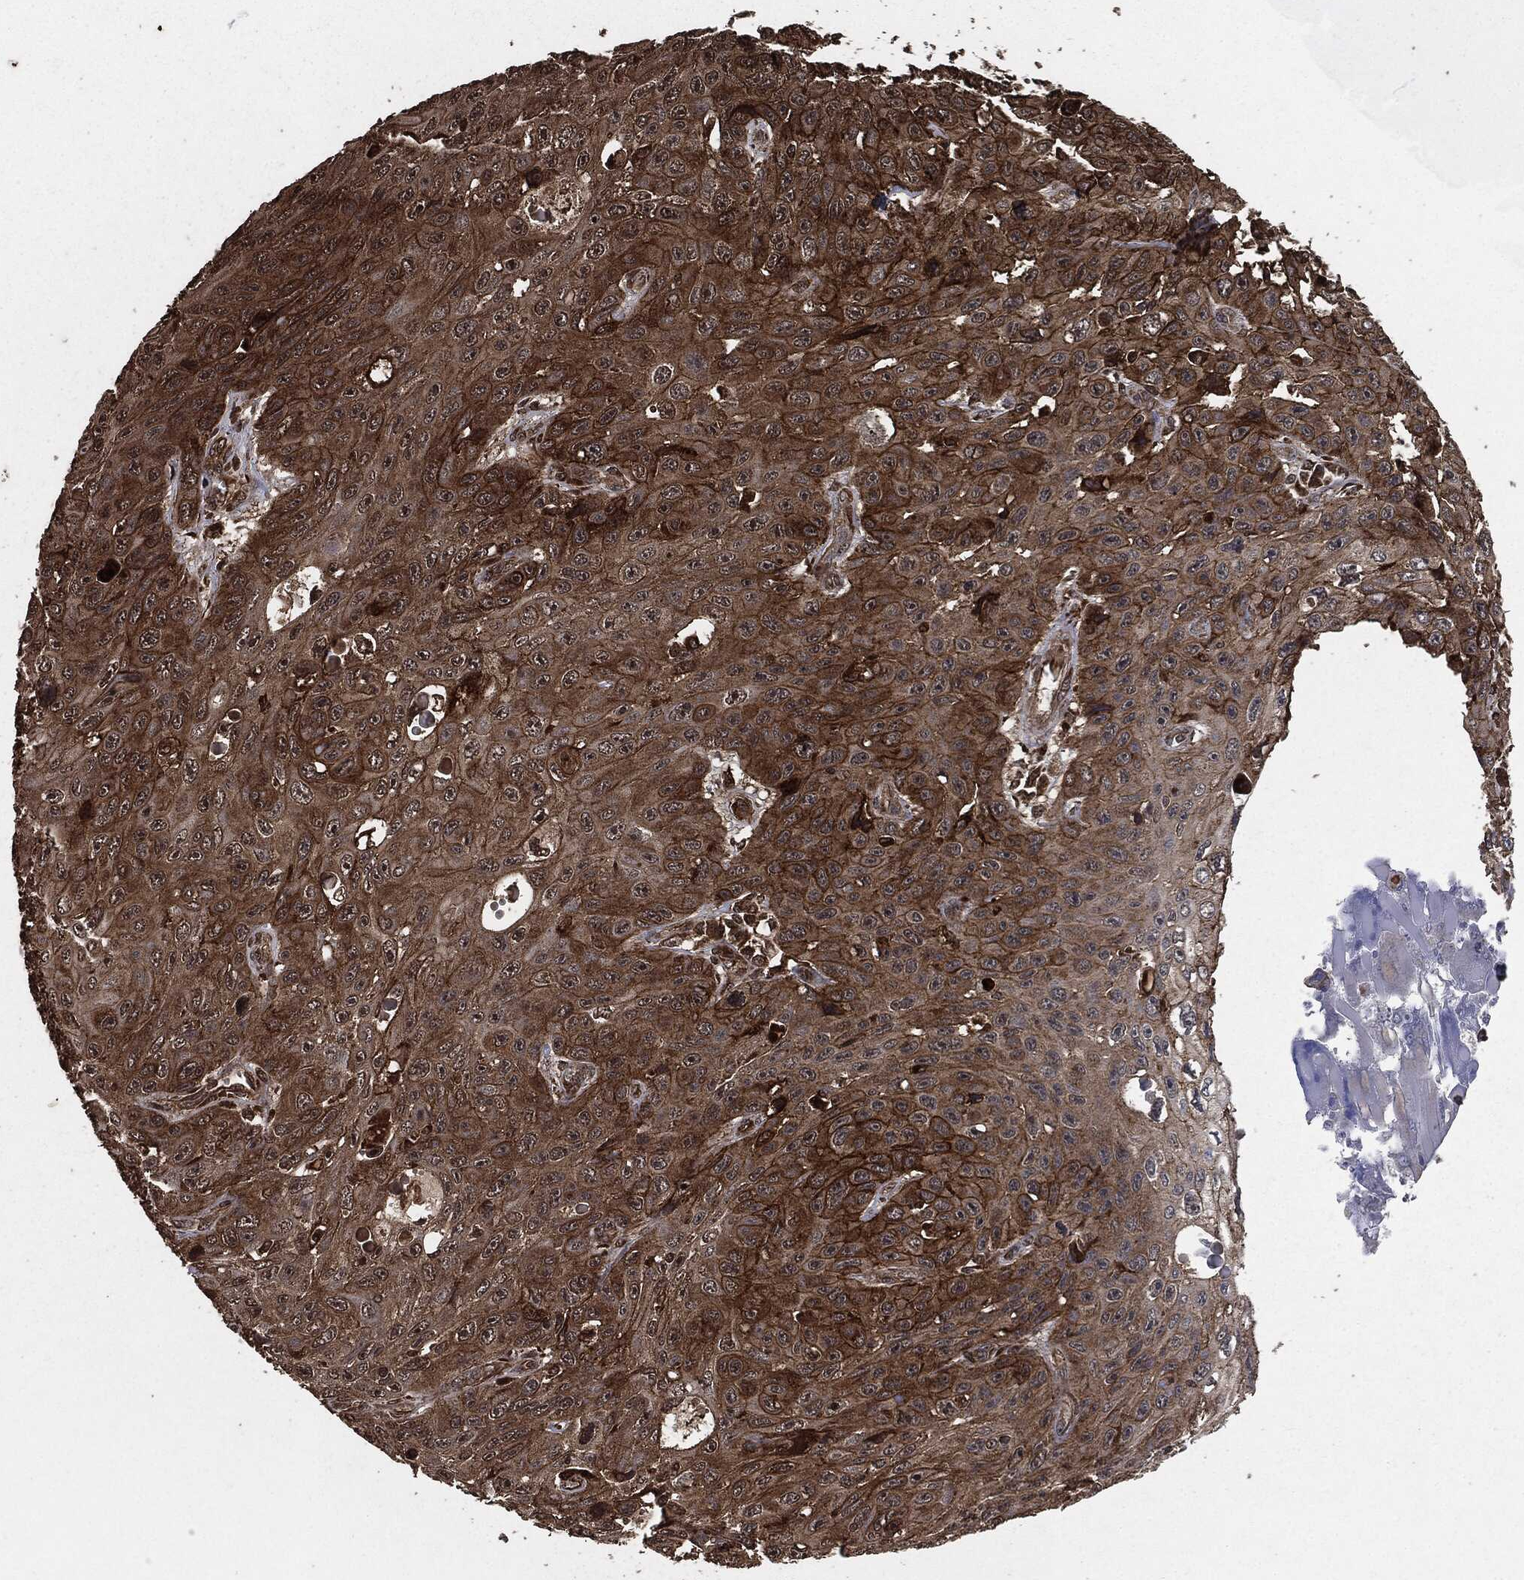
{"staining": {"intensity": "strong", "quantity": "<25%", "location": "cytoplasmic/membranous"}, "tissue": "skin cancer", "cell_type": "Tumor cells", "image_type": "cancer", "snomed": [{"axis": "morphology", "description": "Squamous cell carcinoma, NOS"}, {"axis": "topography", "description": "Skin"}], "caption": "A photomicrograph showing strong cytoplasmic/membranous positivity in approximately <25% of tumor cells in skin cancer (squamous cell carcinoma), as visualized by brown immunohistochemical staining.", "gene": "EGFR", "patient": {"sex": "male", "age": 82}}